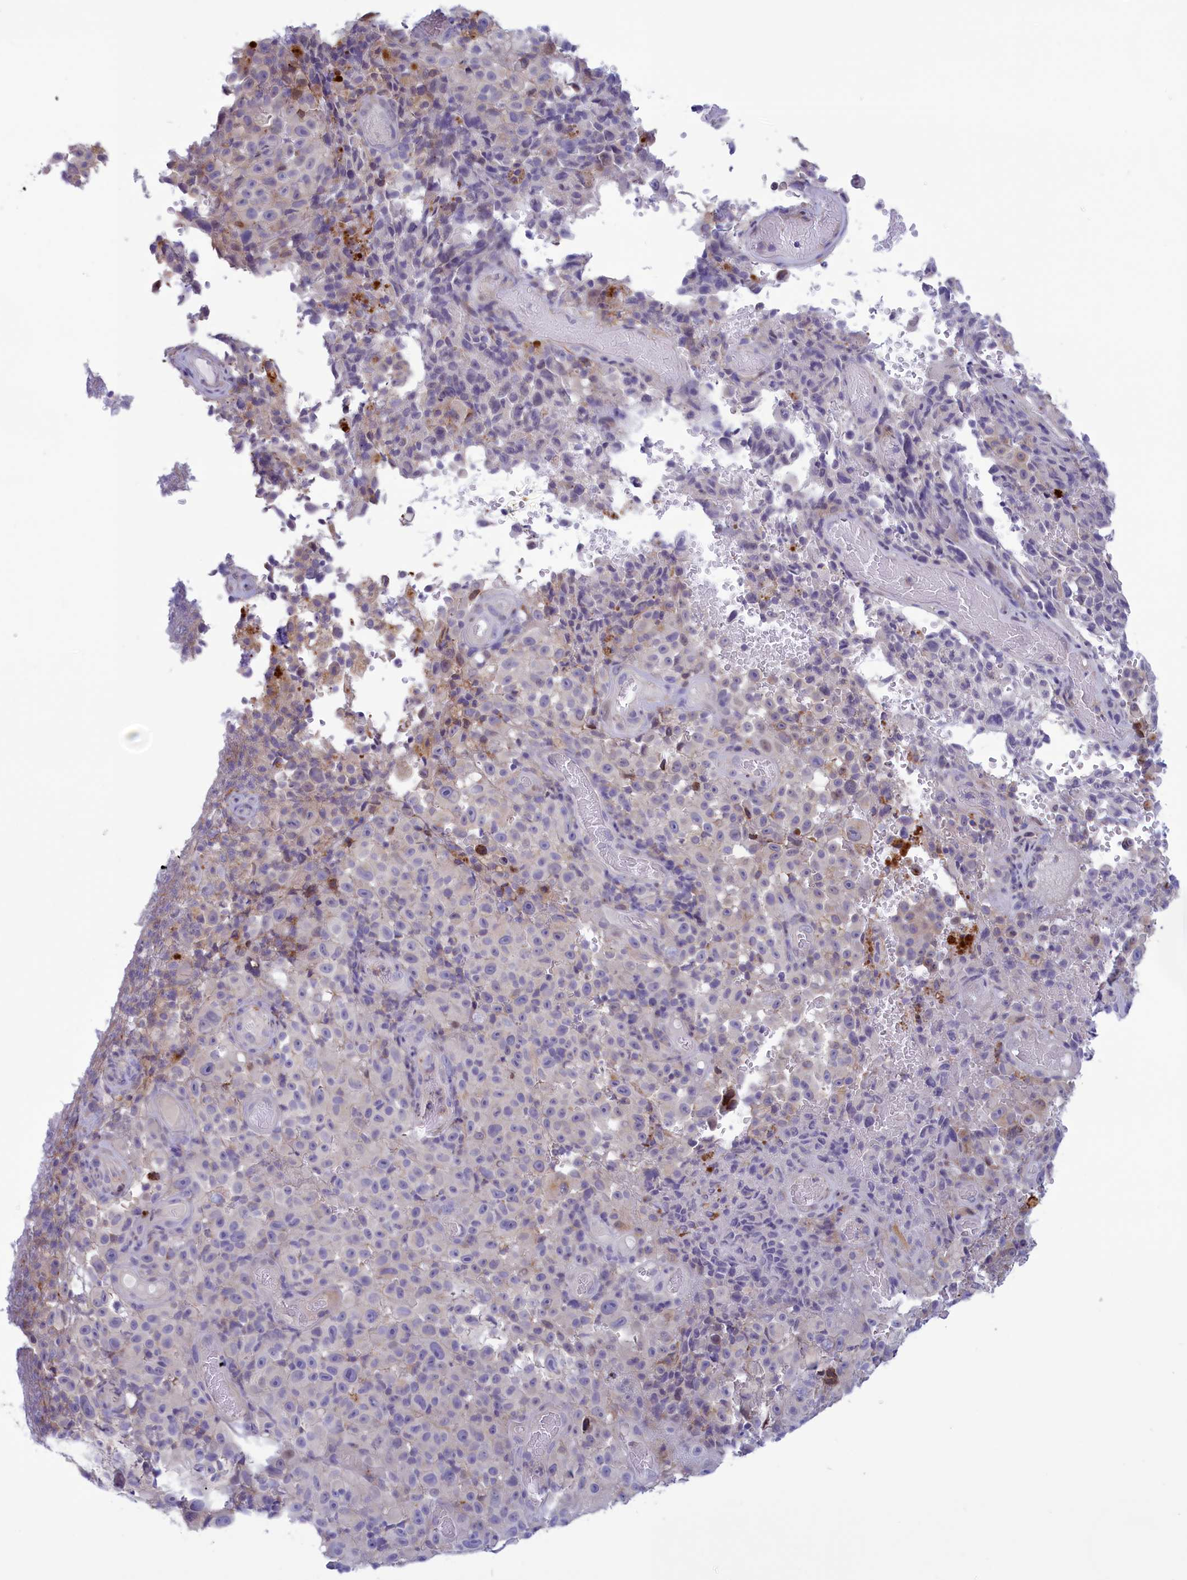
{"staining": {"intensity": "negative", "quantity": "none", "location": "none"}, "tissue": "melanoma", "cell_type": "Tumor cells", "image_type": "cancer", "snomed": [{"axis": "morphology", "description": "Malignant melanoma, NOS"}, {"axis": "topography", "description": "Skin"}], "caption": "Immunohistochemistry histopathology image of human melanoma stained for a protein (brown), which exhibits no expression in tumor cells.", "gene": "CORO2A", "patient": {"sex": "female", "age": 82}}